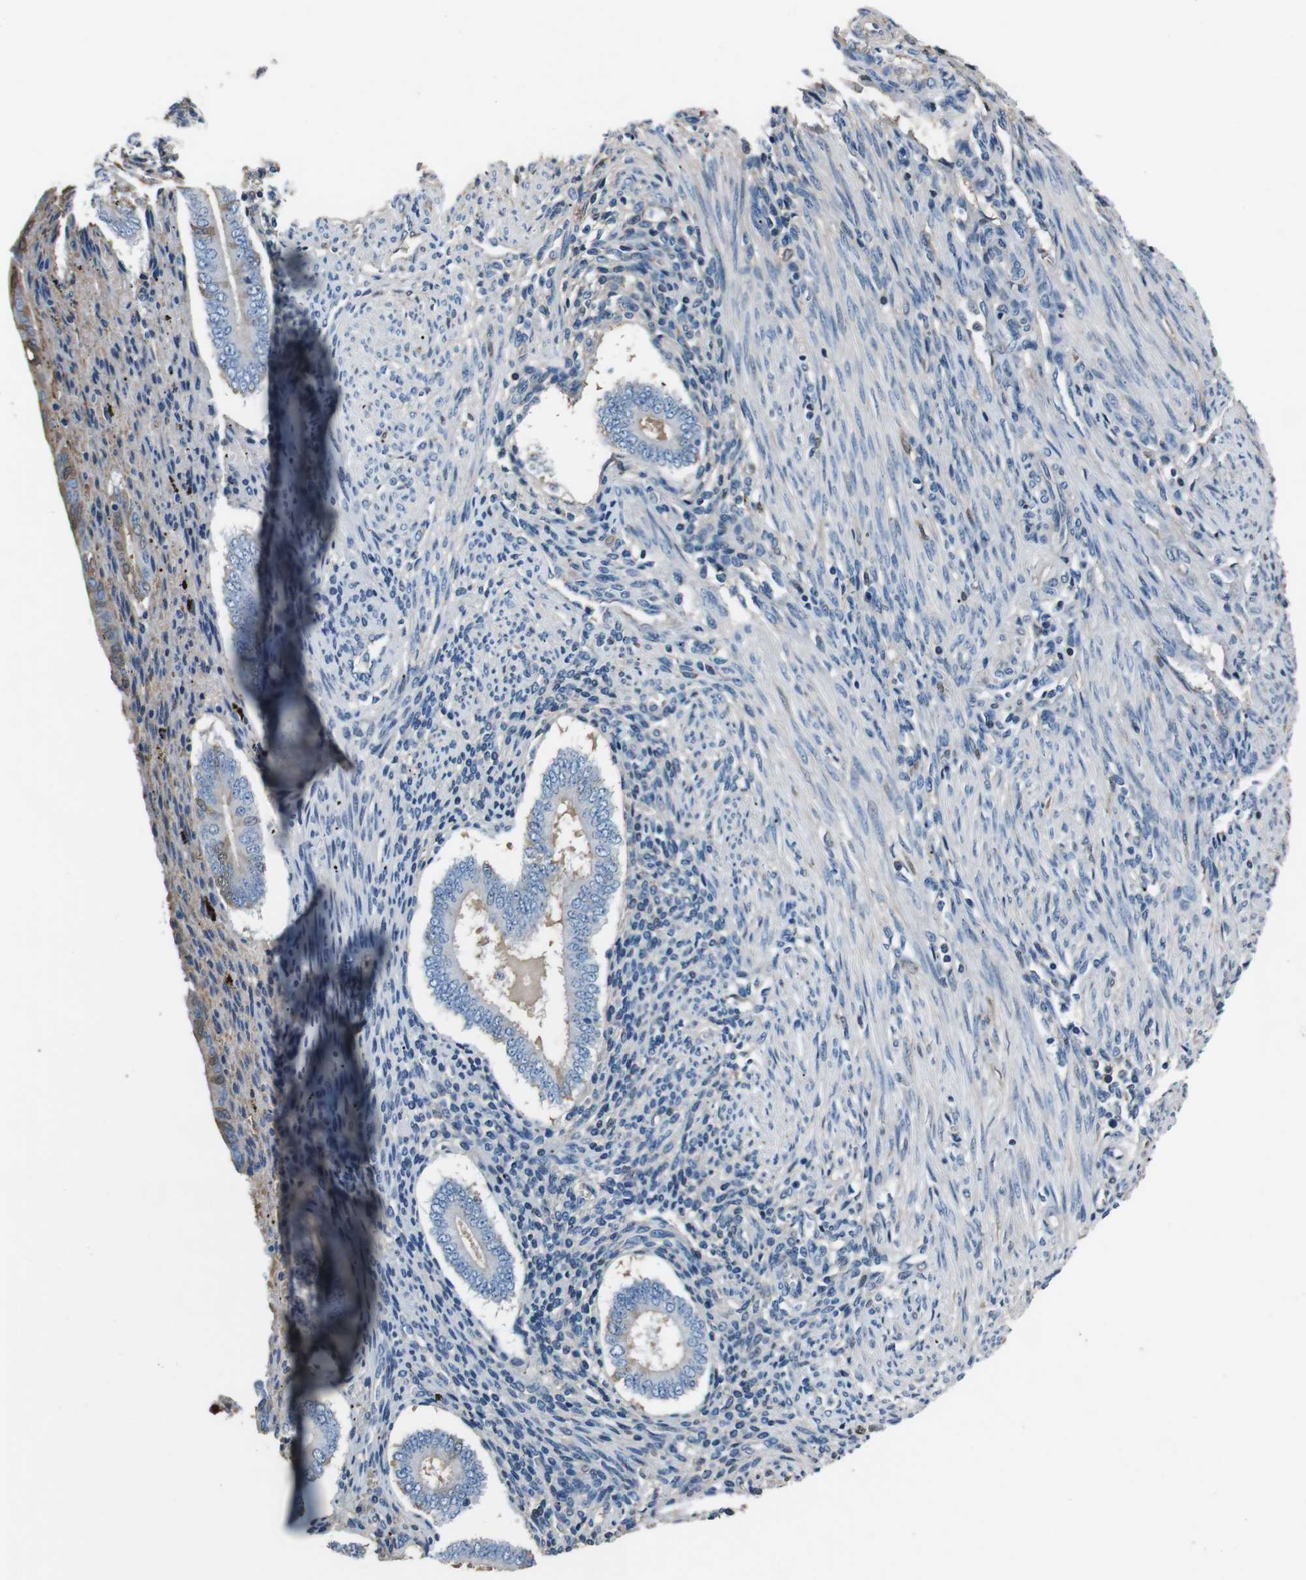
{"staining": {"intensity": "weak", "quantity": "<25%", "location": "cytoplasmic/membranous"}, "tissue": "endometrium", "cell_type": "Cells in endometrial stroma", "image_type": "normal", "snomed": [{"axis": "morphology", "description": "Normal tissue, NOS"}, {"axis": "topography", "description": "Endometrium"}], "caption": "Normal endometrium was stained to show a protein in brown. There is no significant staining in cells in endometrial stroma.", "gene": "LEP", "patient": {"sex": "female", "age": 42}}